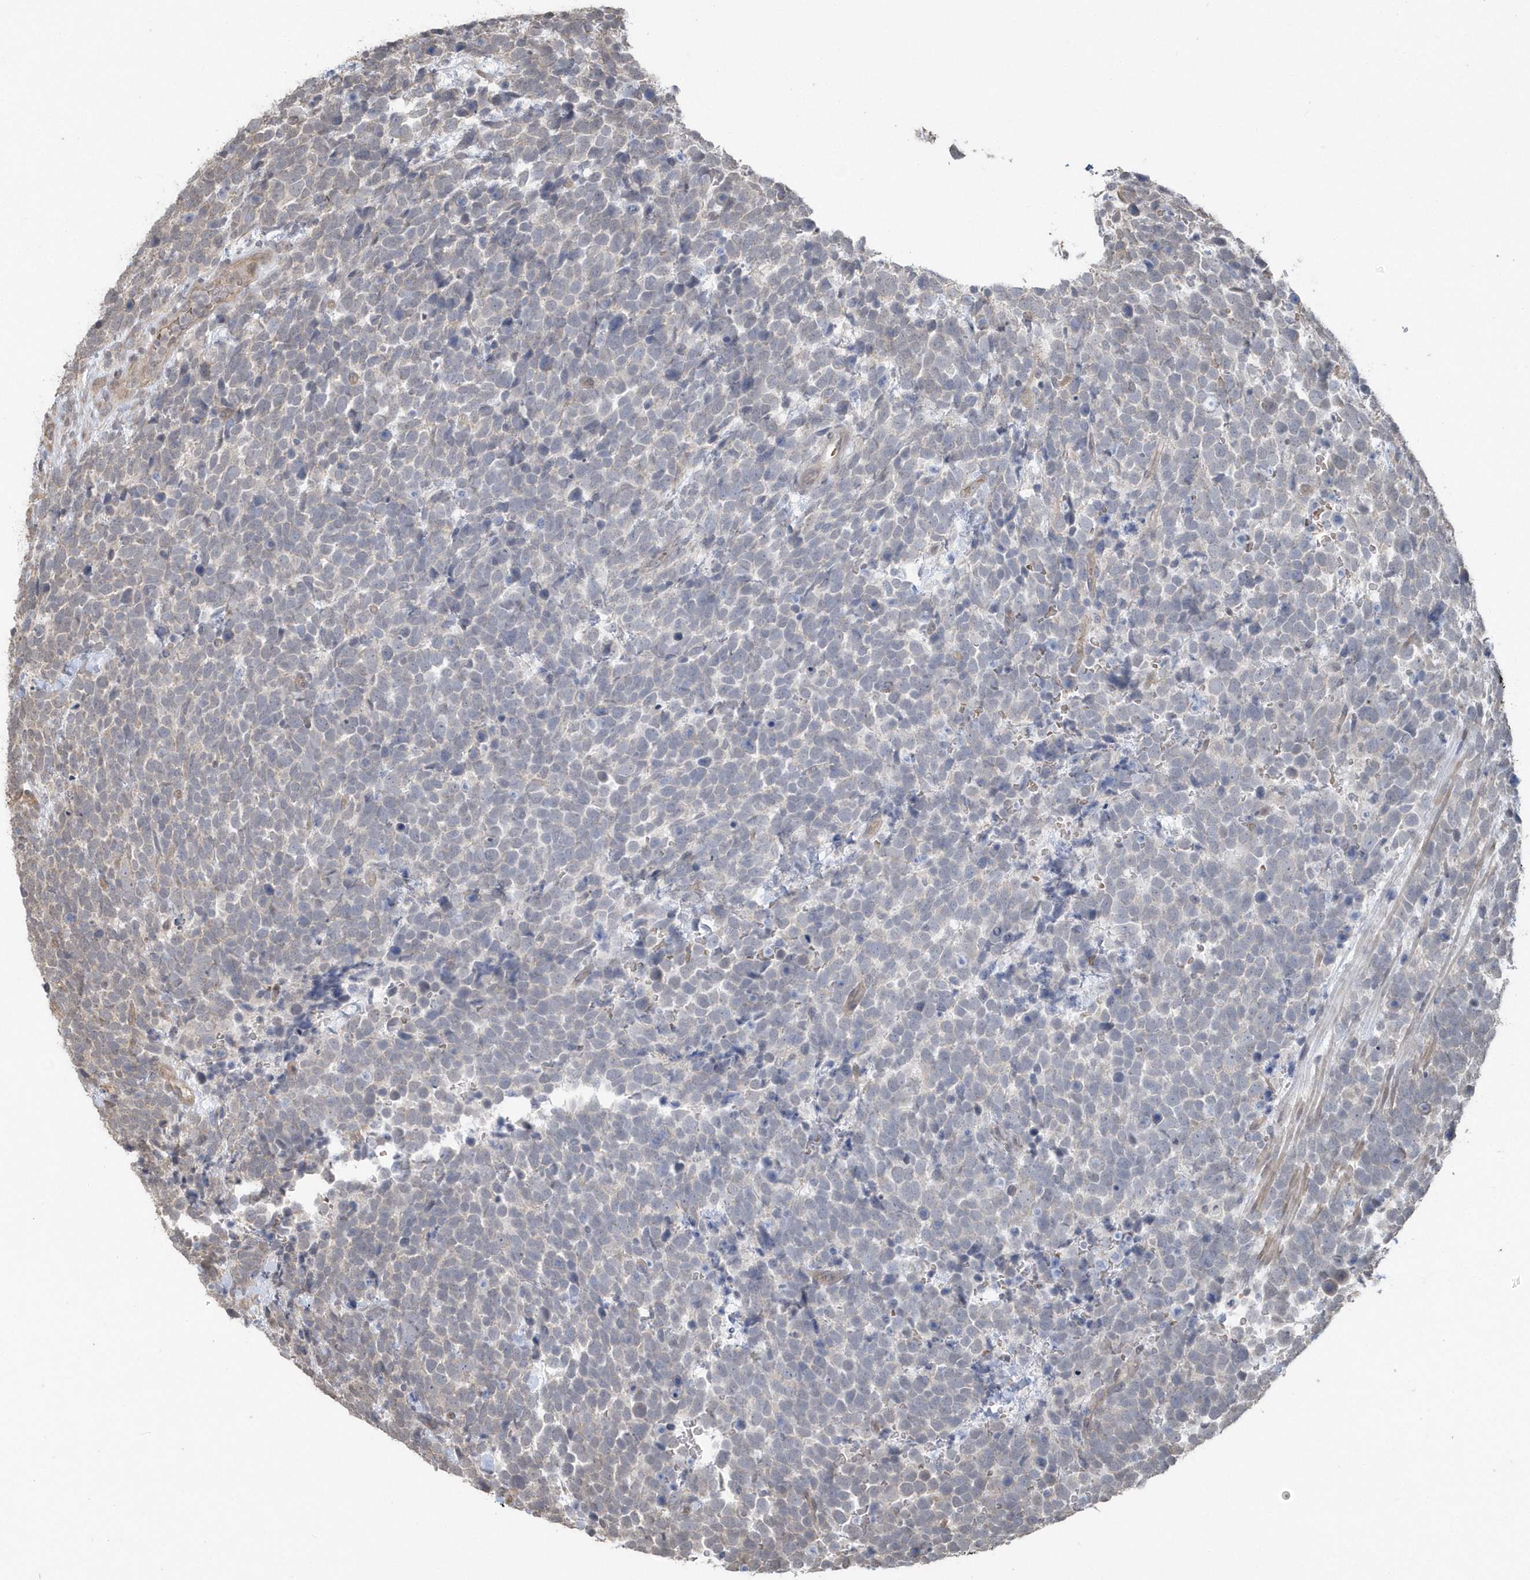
{"staining": {"intensity": "weak", "quantity": "<25%", "location": "cytoplasmic/membranous"}, "tissue": "urothelial cancer", "cell_type": "Tumor cells", "image_type": "cancer", "snomed": [{"axis": "morphology", "description": "Urothelial carcinoma, High grade"}, {"axis": "topography", "description": "Urinary bladder"}], "caption": "This is an immunohistochemistry image of human high-grade urothelial carcinoma. There is no positivity in tumor cells.", "gene": "HERPUD1", "patient": {"sex": "female", "age": 82}}